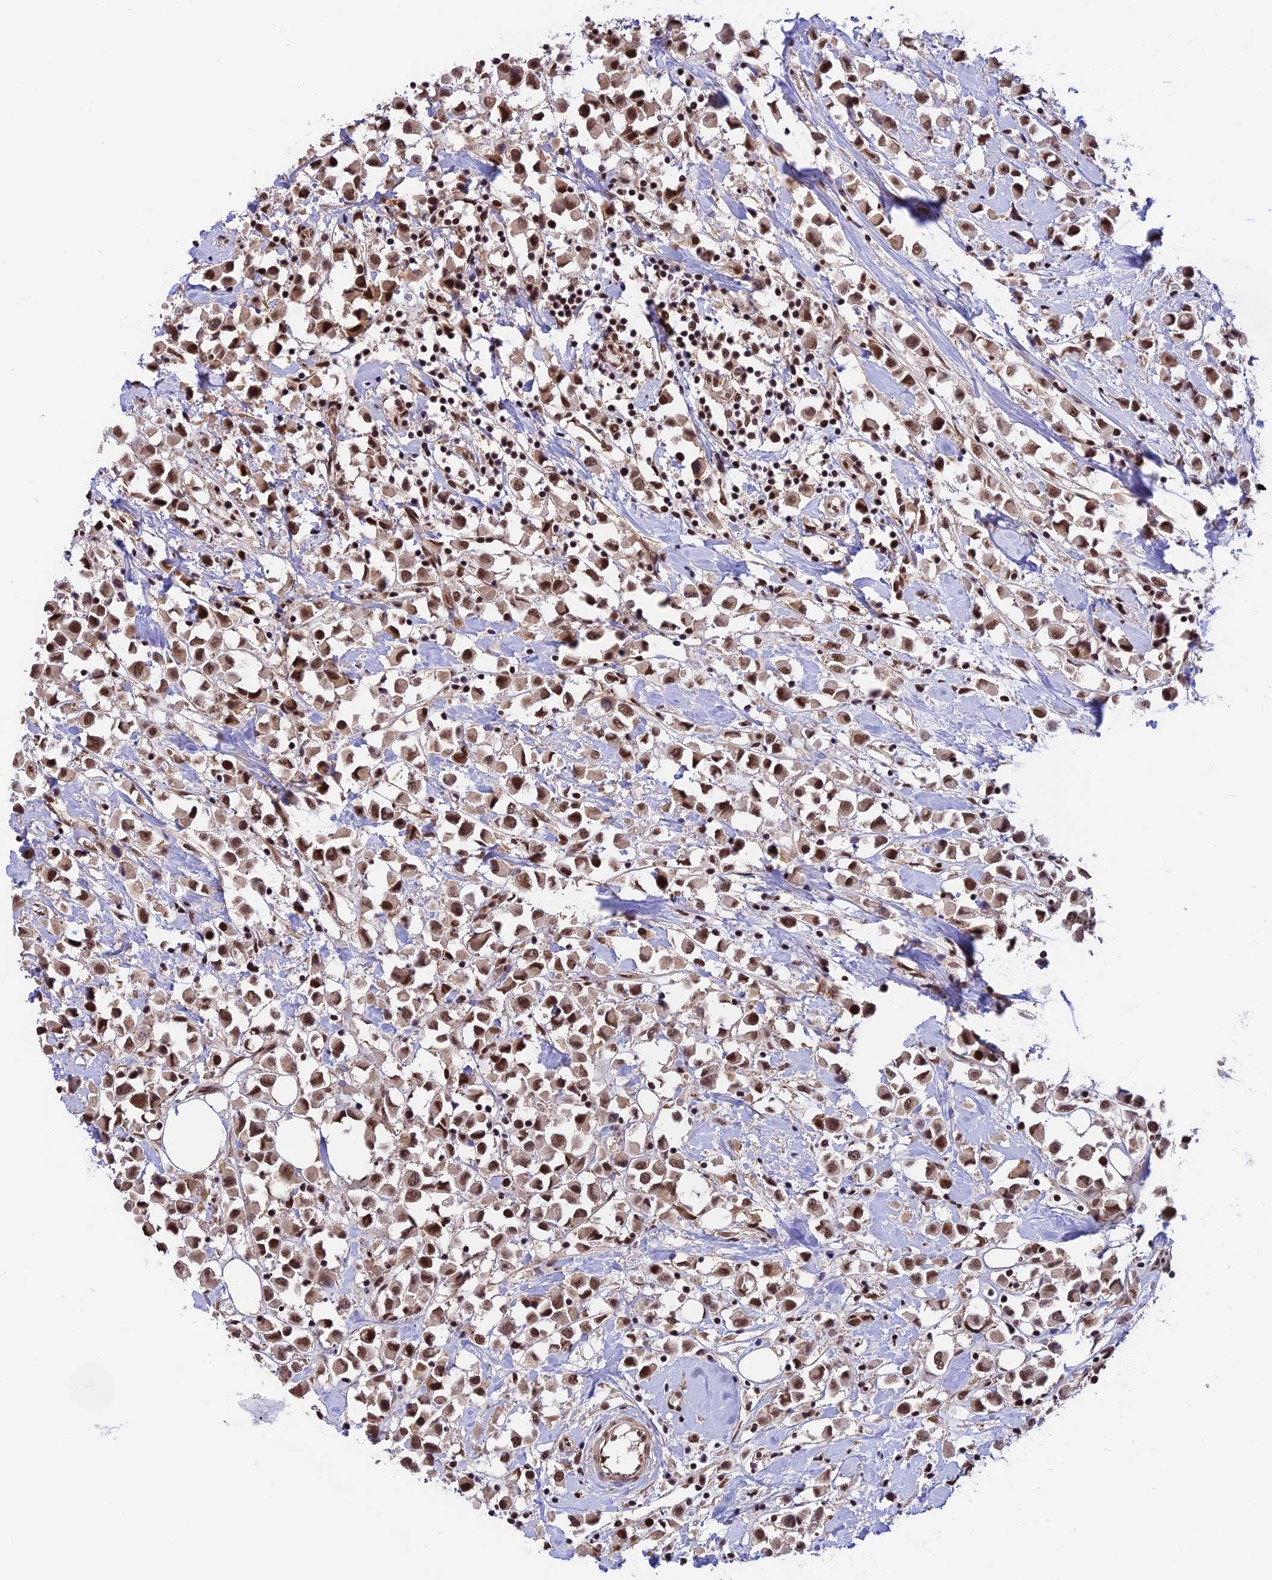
{"staining": {"intensity": "moderate", "quantity": ">75%", "location": "nuclear"}, "tissue": "breast cancer", "cell_type": "Tumor cells", "image_type": "cancer", "snomed": [{"axis": "morphology", "description": "Duct carcinoma"}, {"axis": "topography", "description": "Breast"}], "caption": "DAB immunohistochemical staining of breast cancer (infiltrating ductal carcinoma) reveals moderate nuclear protein positivity in about >75% of tumor cells.", "gene": "RBM42", "patient": {"sex": "female", "age": 61}}